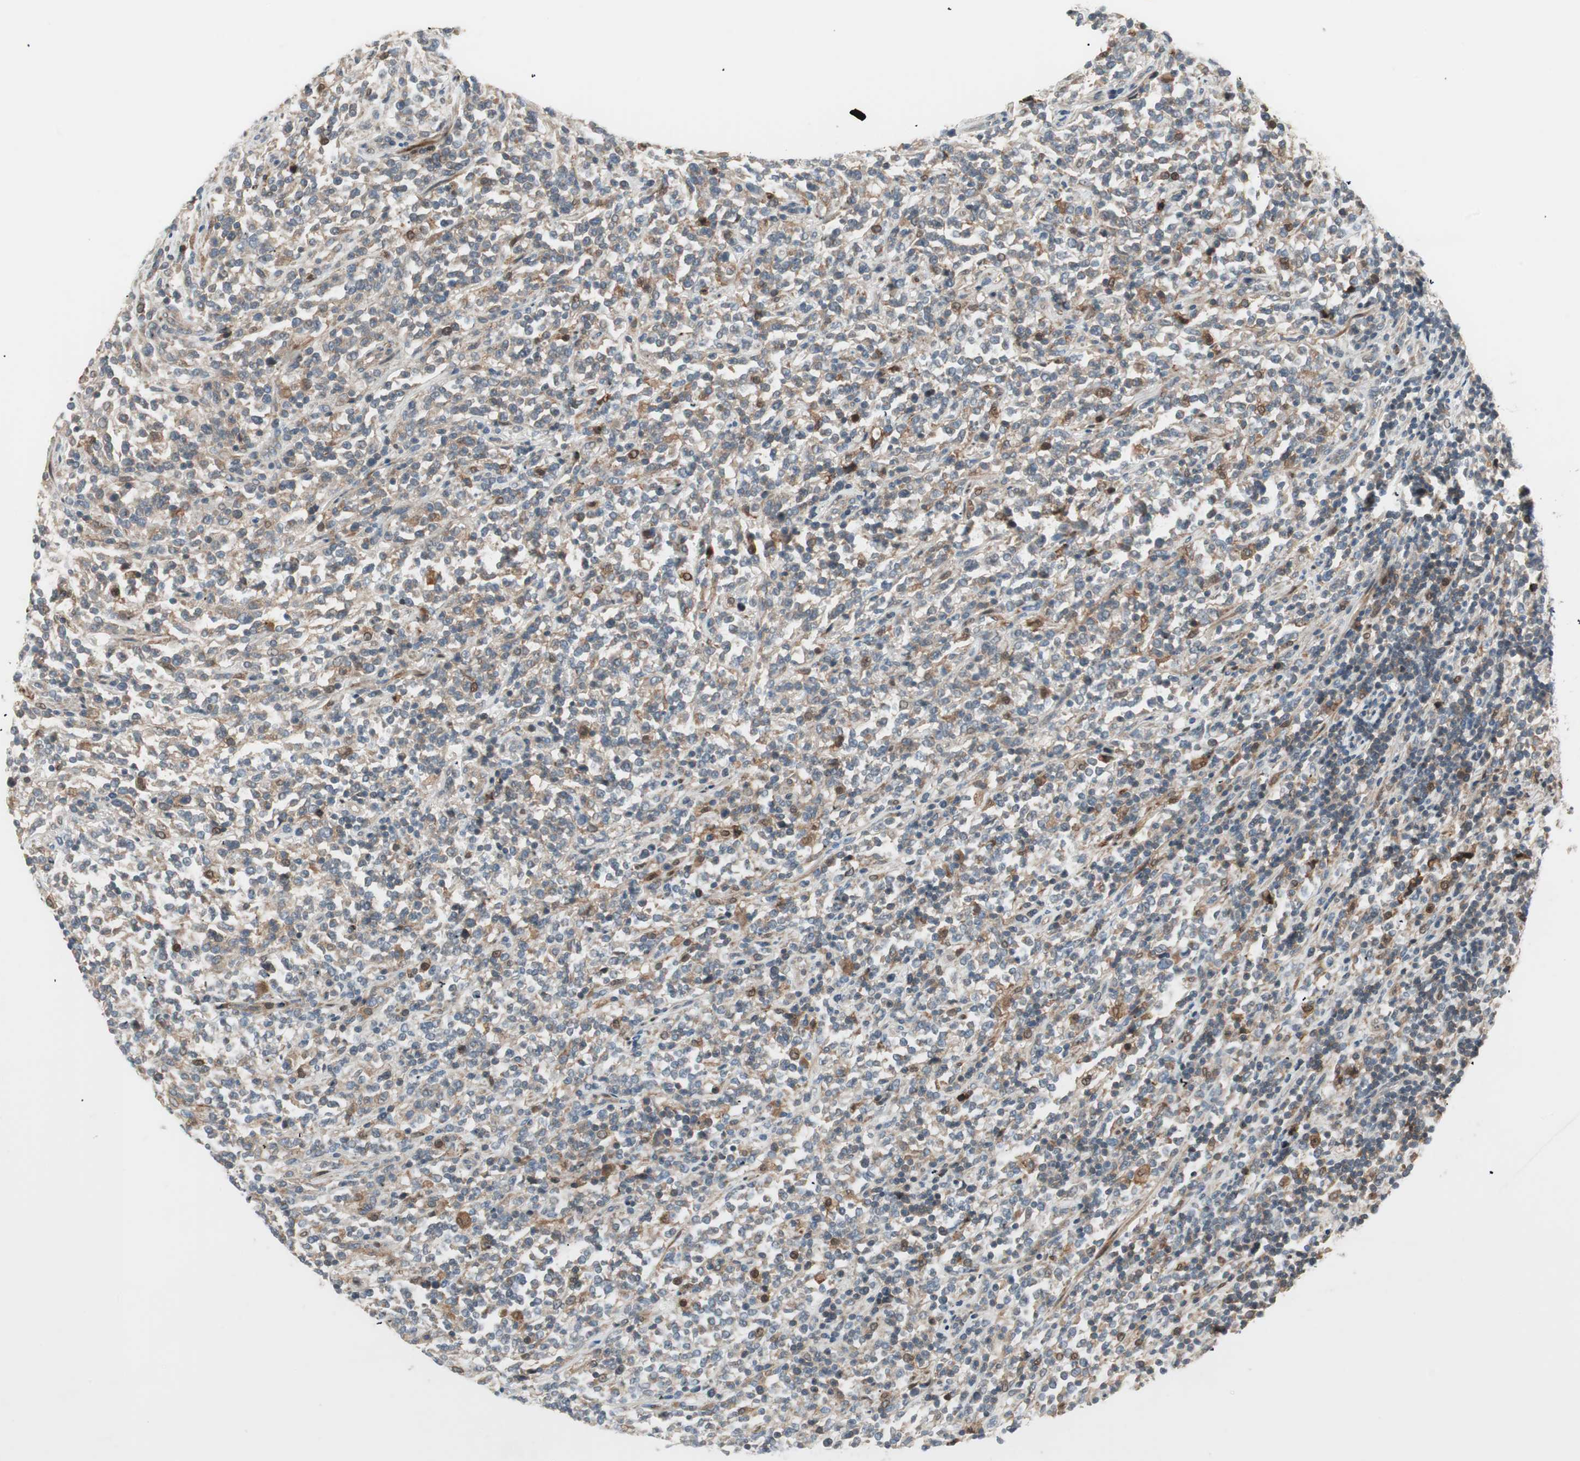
{"staining": {"intensity": "weak", "quantity": "<25%", "location": "cytoplasmic/membranous"}, "tissue": "lymphoma", "cell_type": "Tumor cells", "image_type": "cancer", "snomed": [{"axis": "morphology", "description": "Malignant lymphoma, non-Hodgkin's type, High grade"}, {"axis": "topography", "description": "Soft tissue"}], "caption": "DAB (3,3'-diaminobenzidine) immunohistochemical staining of malignant lymphoma, non-Hodgkin's type (high-grade) reveals no significant expression in tumor cells.", "gene": "SFRP1", "patient": {"sex": "male", "age": 18}}